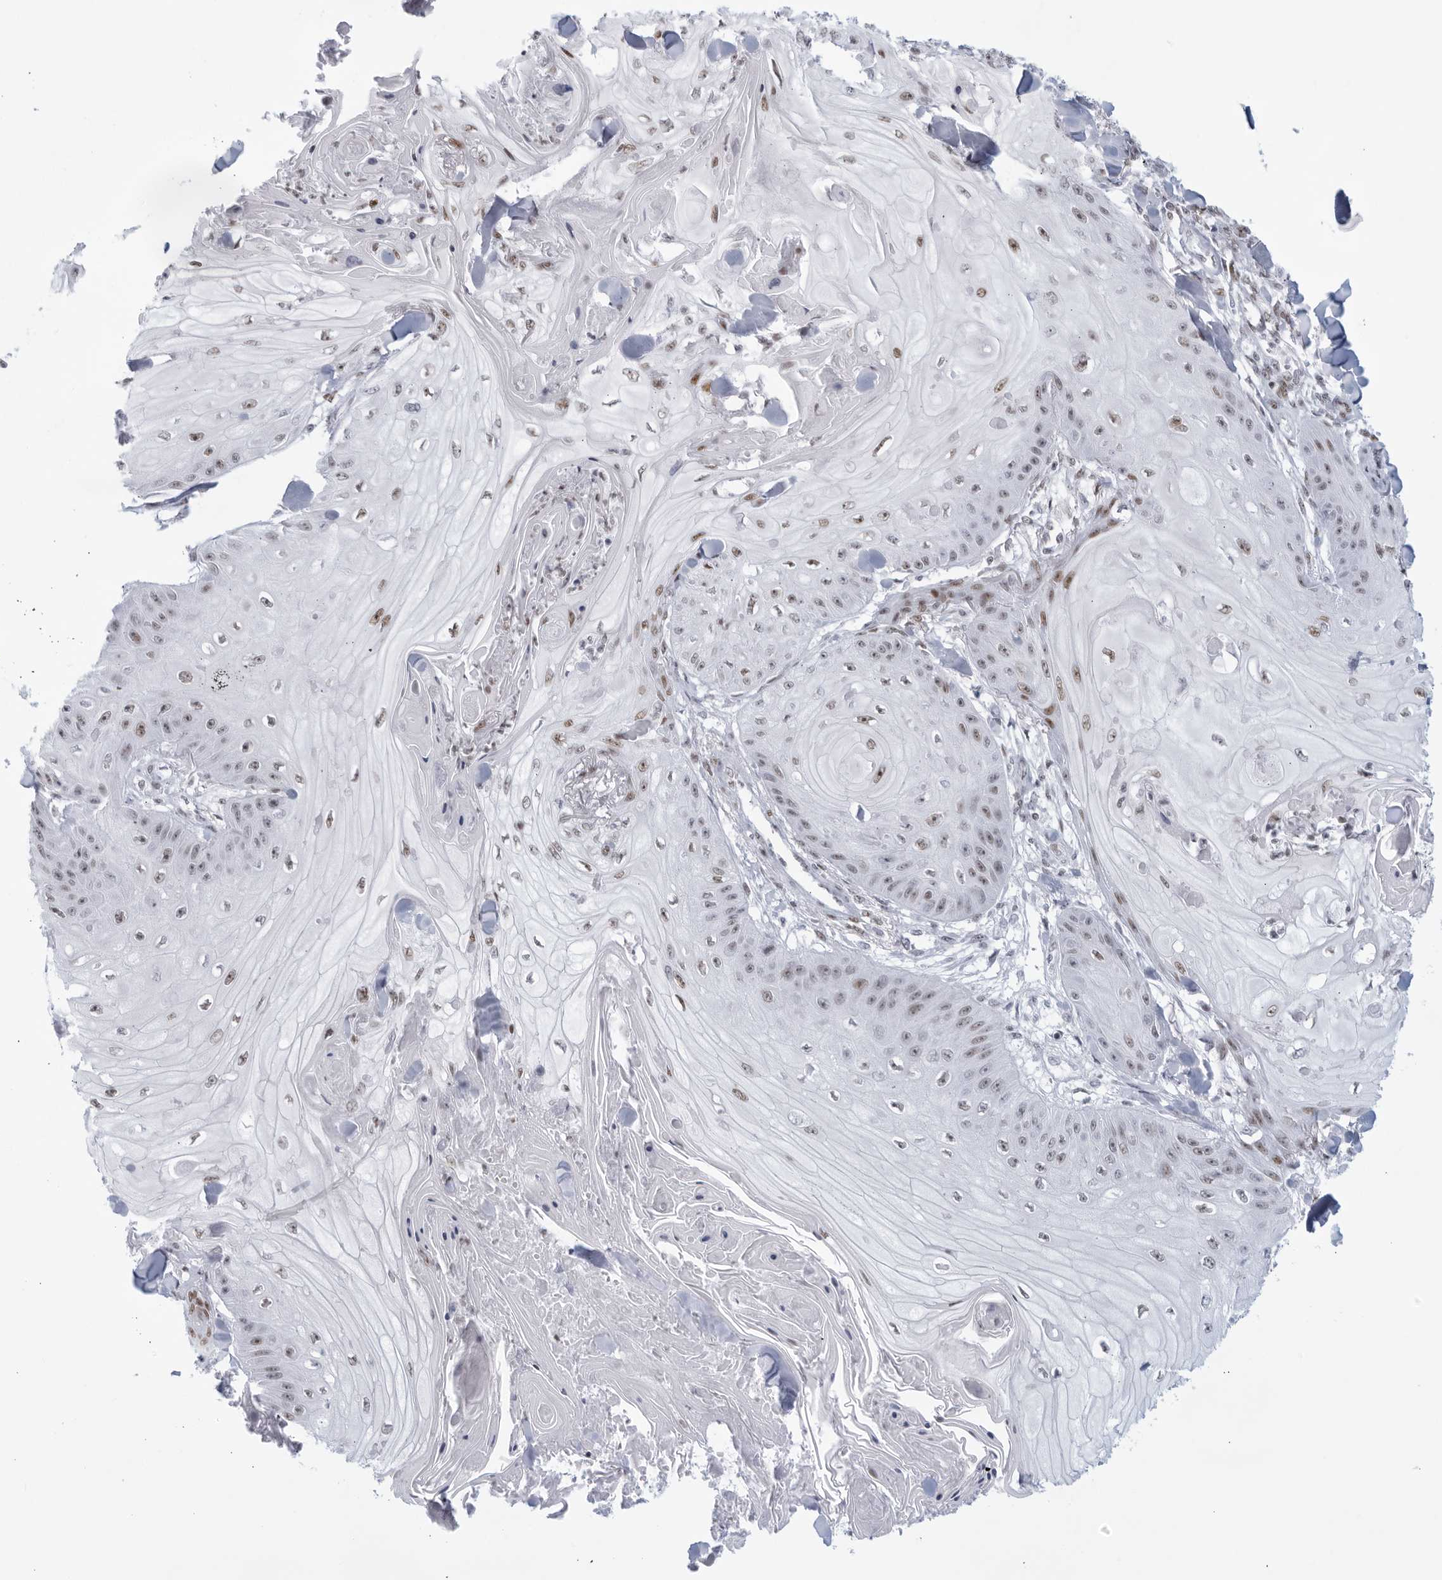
{"staining": {"intensity": "moderate", "quantity": "<25%", "location": "nuclear"}, "tissue": "skin cancer", "cell_type": "Tumor cells", "image_type": "cancer", "snomed": [{"axis": "morphology", "description": "Squamous cell carcinoma, NOS"}, {"axis": "topography", "description": "Skin"}], "caption": "DAB (3,3'-diaminobenzidine) immunohistochemical staining of human squamous cell carcinoma (skin) demonstrates moderate nuclear protein staining in about <25% of tumor cells.", "gene": "HP1BP3", "patient": {"sex": "male", "age": 74}}